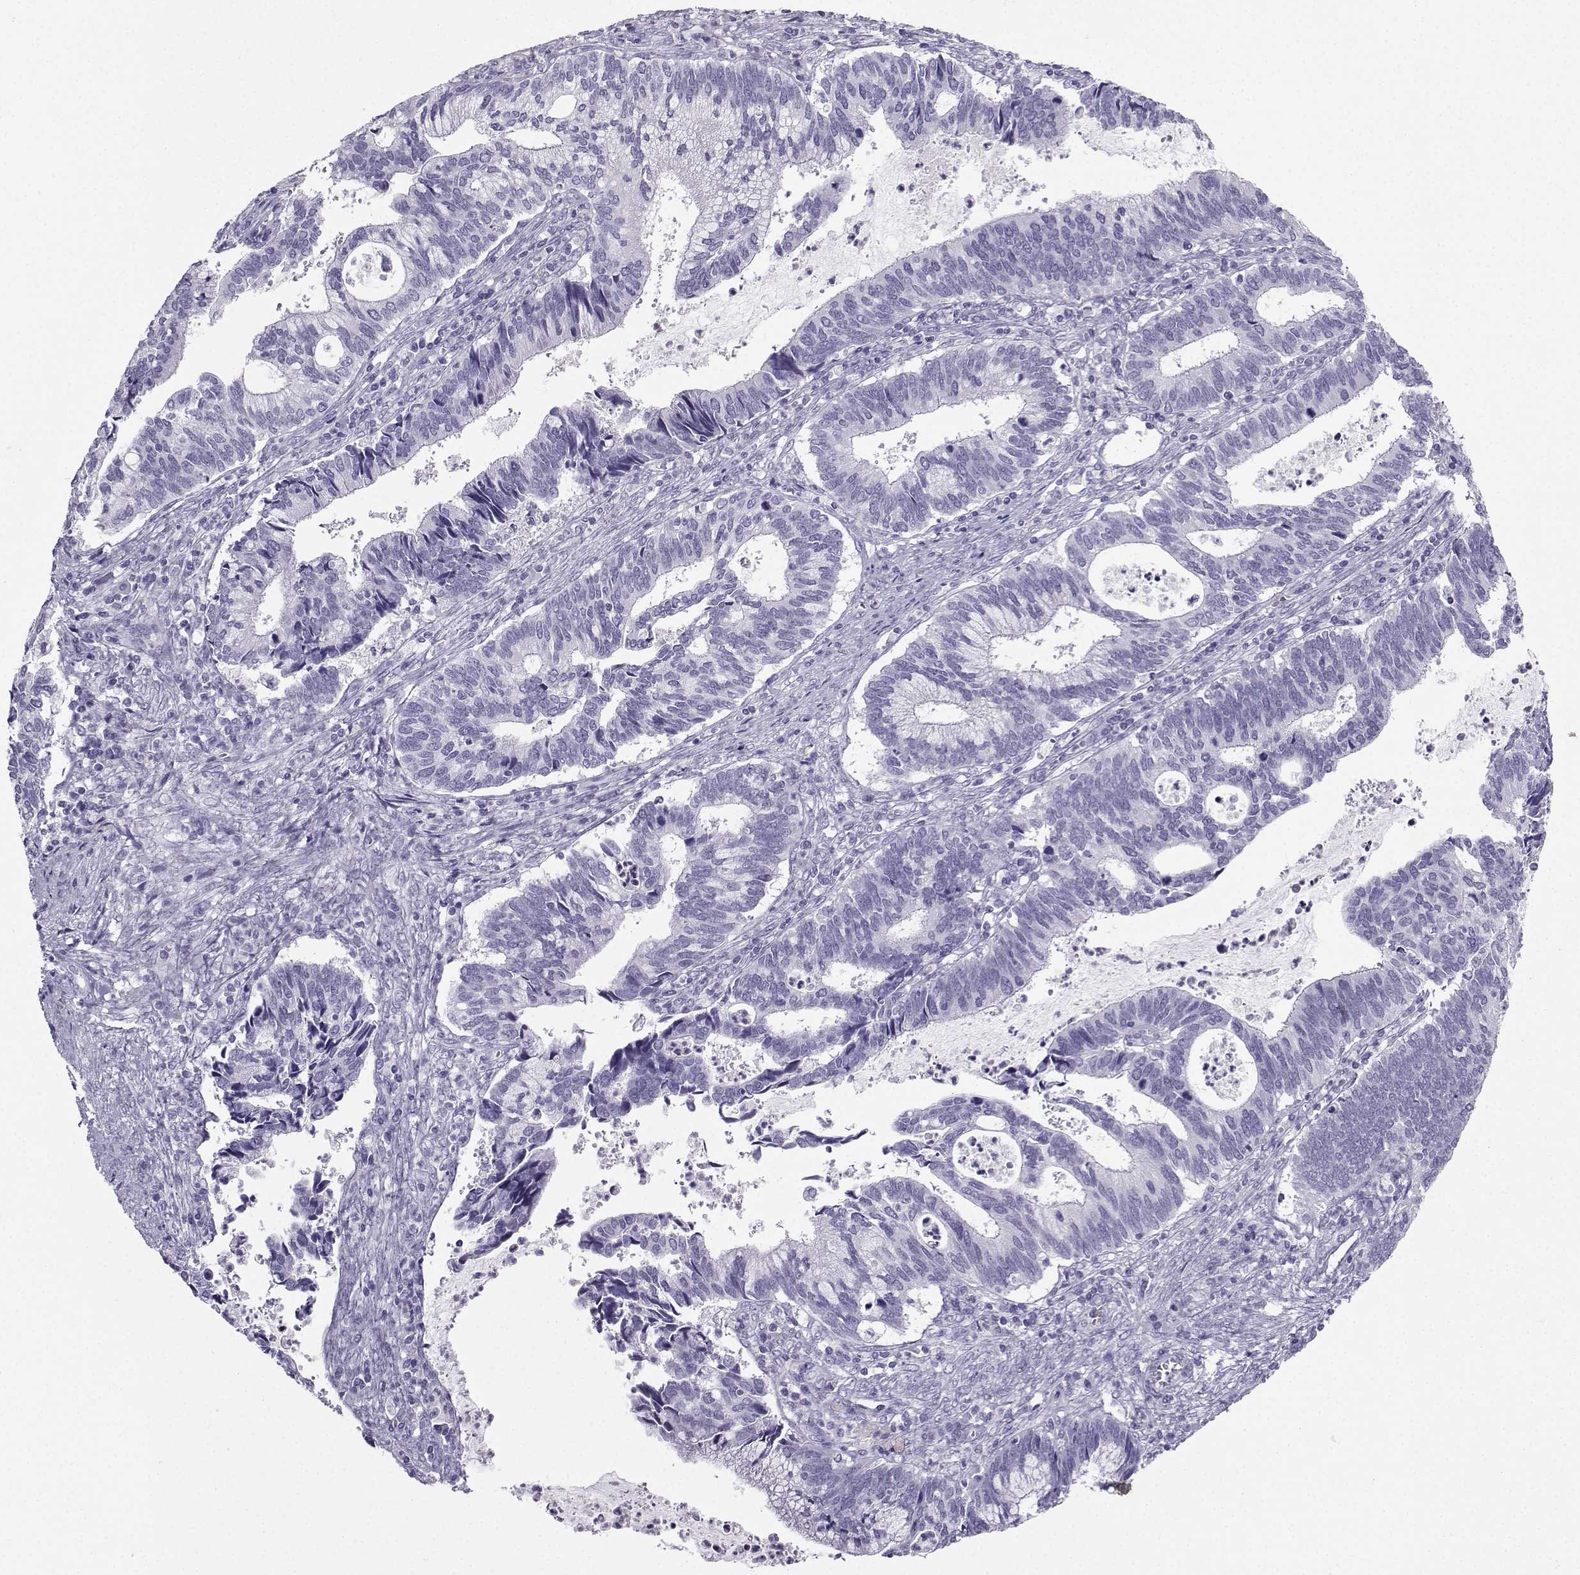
{"staining": {"intensity": "negative", "quantity": "none", "location": "none"}, "tissue": "cervical cancer", "cell_type": "Tumor cells", "image_type": "cancer", "snomed": [{"axis": "morphology", "description": "Adenocarcinoma, NOS"}, {"axis": "topography", "description": "Cervix"}], "caption": "Tumor cells are negative for protein expression in human adenocarcinoma (cervical). (DAB immunohistochemistry (IHC), high magnification).", "gene": "IQCD", "patient": {"sex": "female", "age": 42}}